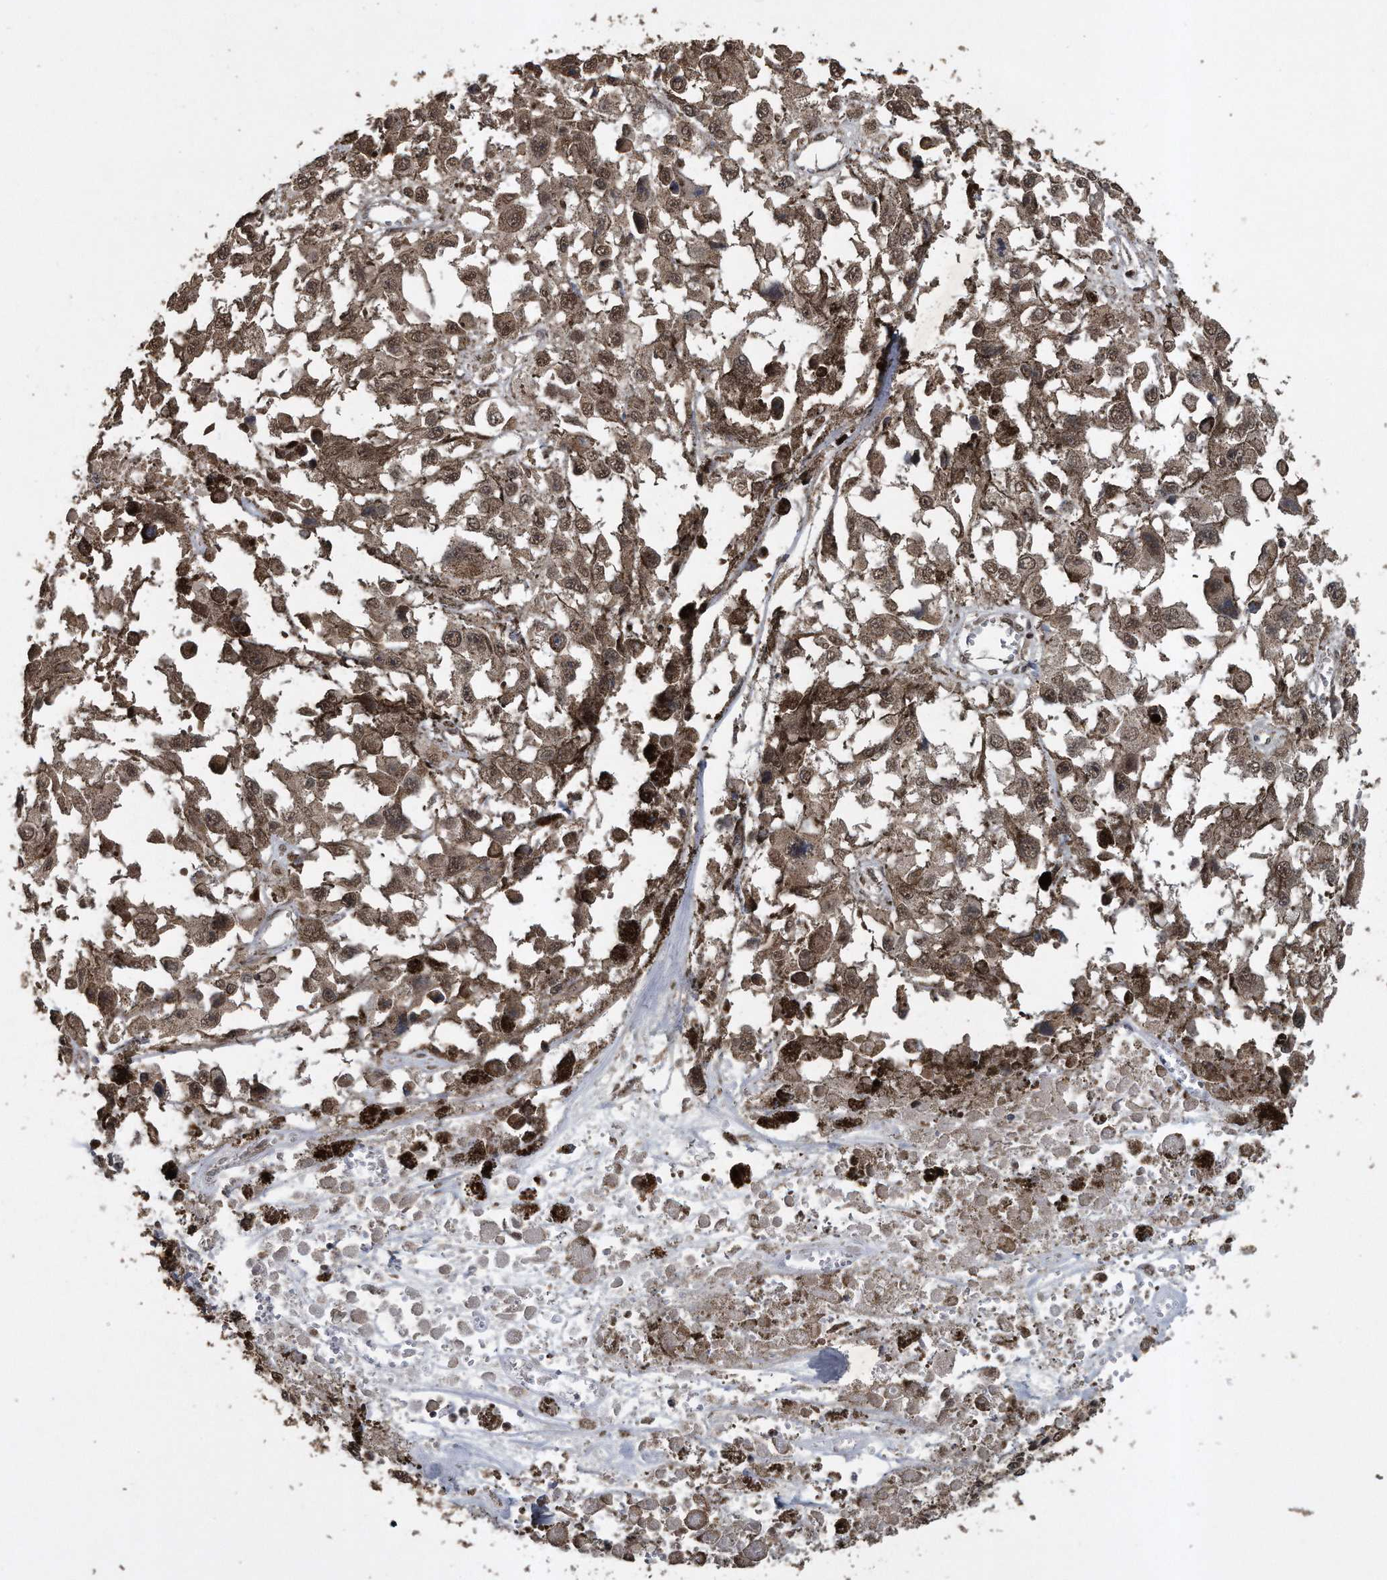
{"staining": {"intensity": "moderate", "quantity": ">75%", "location": "nuclear"}, "tissue": "melanoma", "cell_type": "Tumor cells", "image_type": "cancer", "snomed": [{"axis": "morphology", "description": "Malignant melanoma, Metastatic site"}, {"axis": "topography", "description": "Lymph node"}], "caption": "Human malignant melanoma (metastatic site) stained for a protein (brown) shows moderate nuclear positive positivity in about >75% of tumor cells.", "gene": "CRYZL1", "patient": {"sex": "male", "age": 59}}